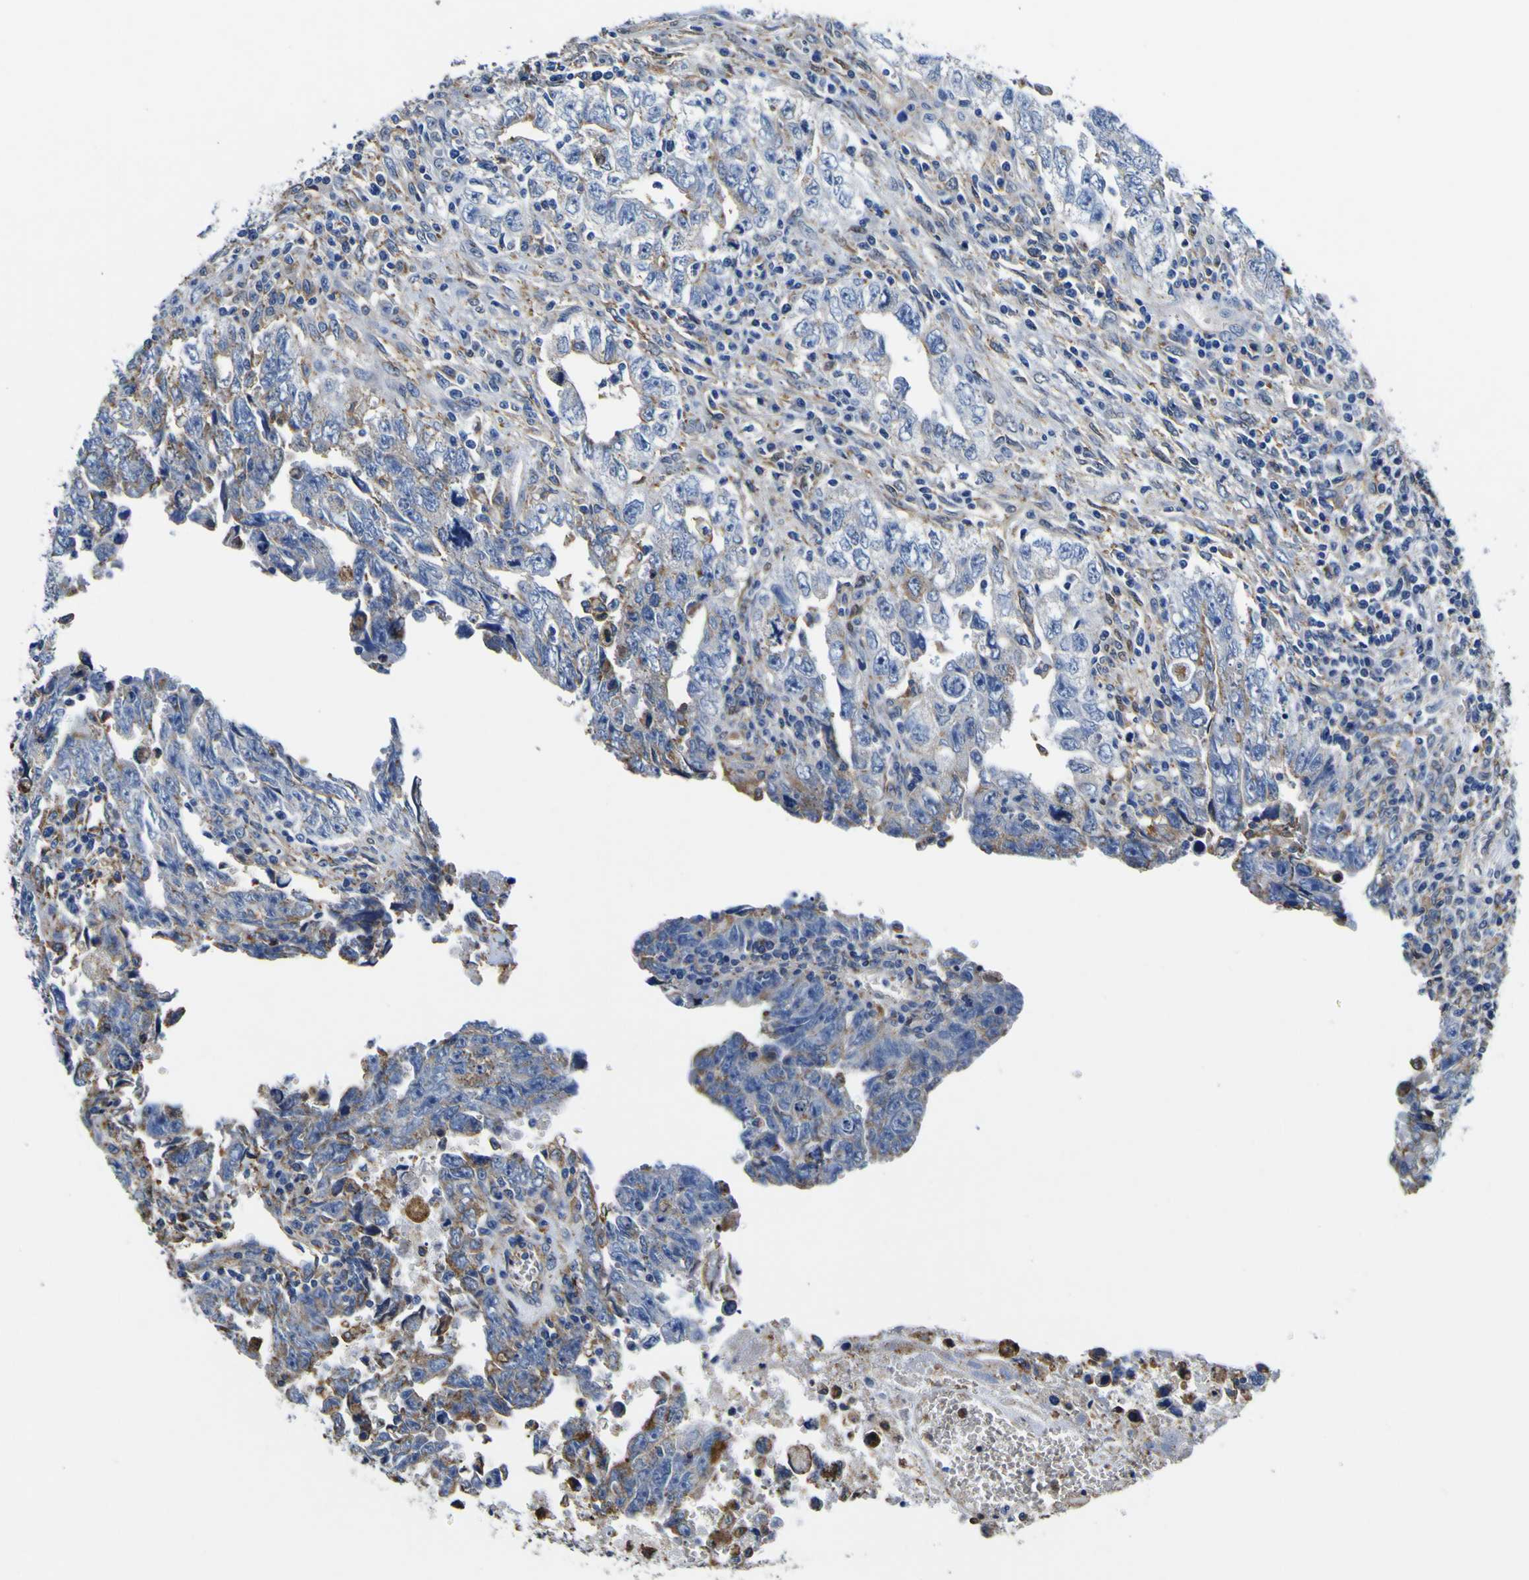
{"staining": {"intensity": "moderate", "quantity": "<25%", "location": "cytoplasmic/membranous"}, "tissue": "testis cancer", "cell_type": "Tumor cells", "image_type": "cancer", "snomed": [{"axis": "morphology", "description": "Carcinoma, Embryonal, NOS"}, {"axis": "topography", "description": "Testis"}], "caption": "A brown stain shows moderate cytoplasmic/membranous staining of a protein in embryonal carcinoma (testis) tumor cells.", "gene": "PXDN", "patient": {"sex": "male", "age": 28}}